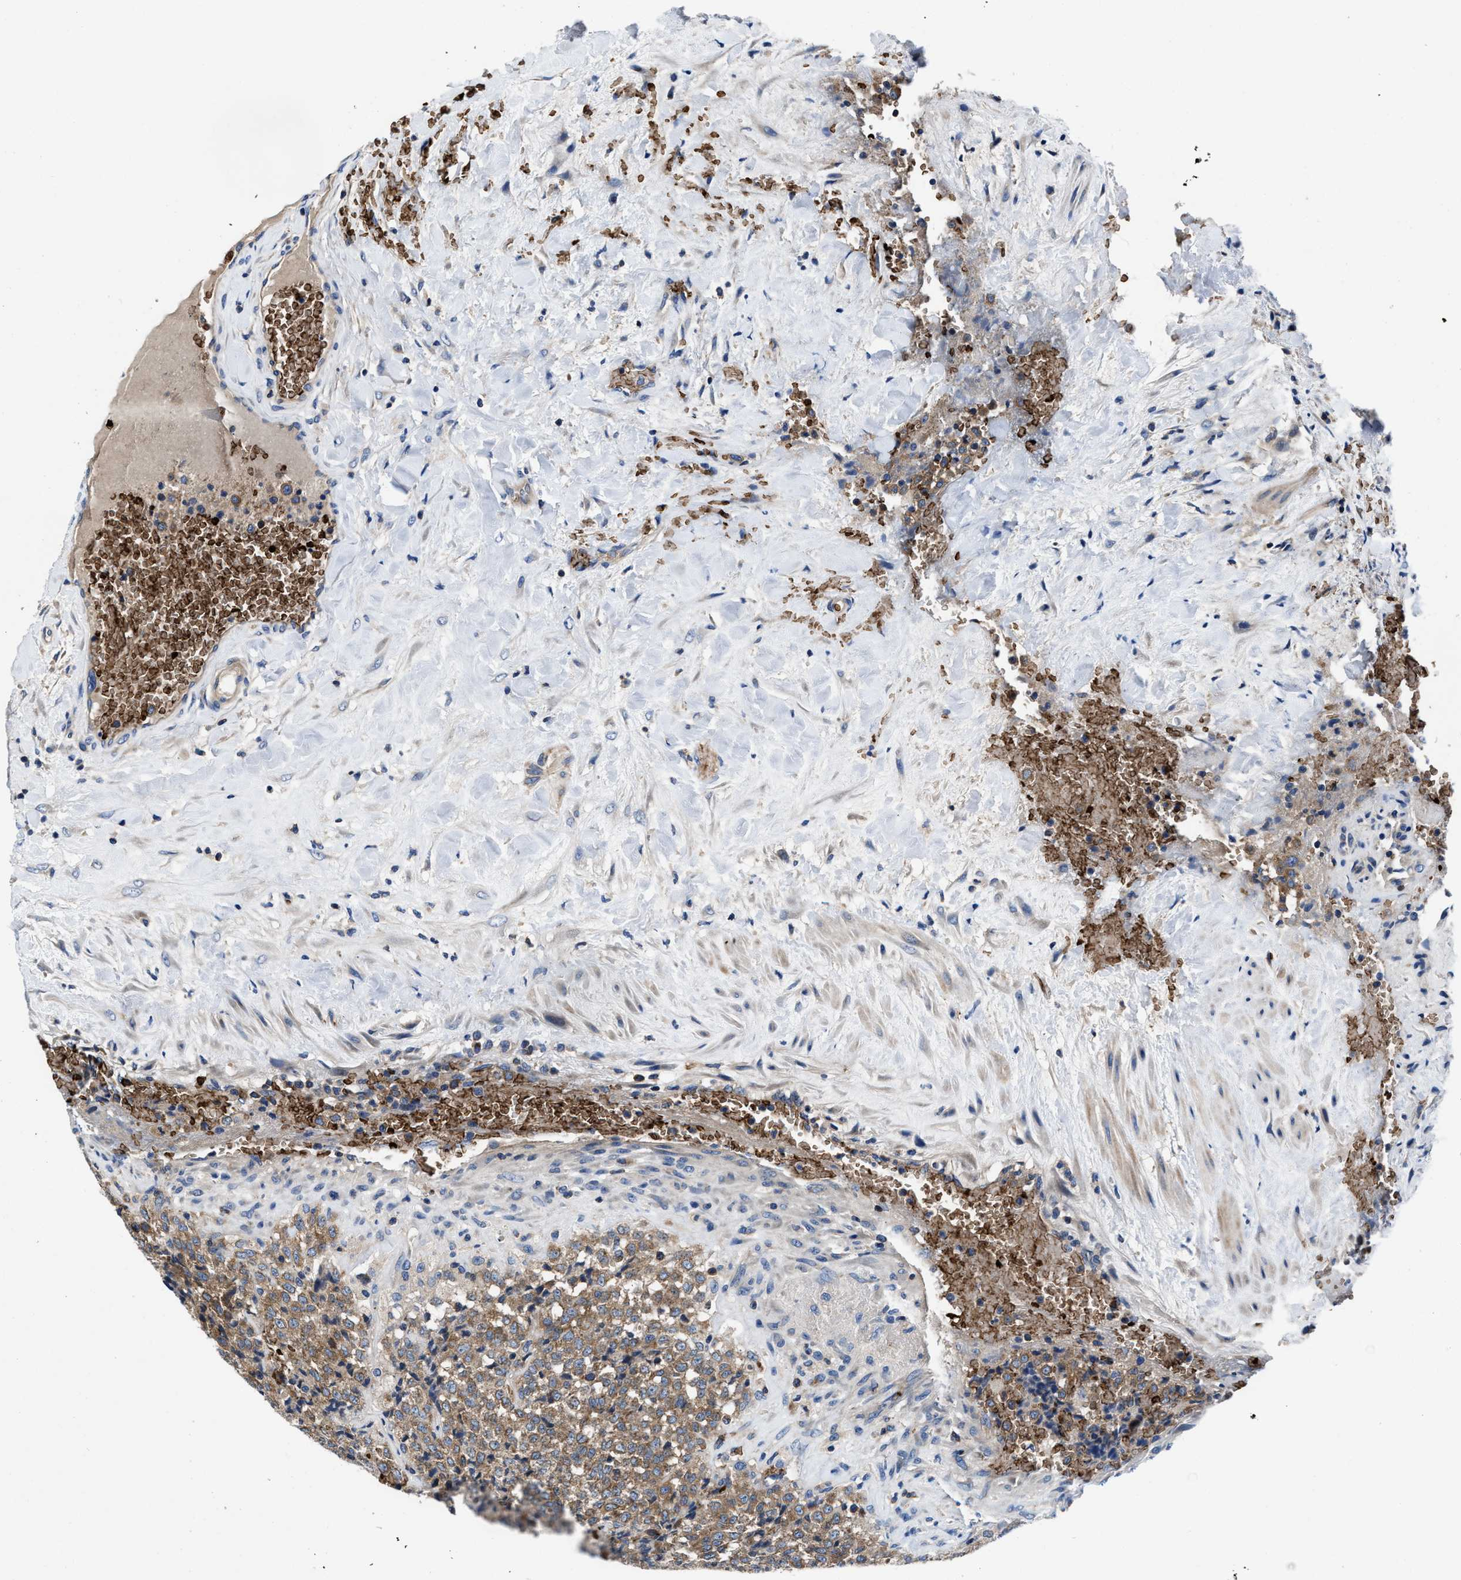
{"staining": {"intensity": "moderate", "quantity": ">75%", "location": "cytoplasmic/membranous"}, "tissue": "testis cancer", "cell_type": "Tumor cells", "image_type": "cancer", "snomed": [{"axis": "morphology", "description": "Seminoma, NOS"}, {"axis": "topography", "description": "Testis"}], "caption": "Tumor cells demonstrate medium levels of moderate cytoplasmic/membranous staining in approximately >75% of cells in human testis cancer. Using DAB (brown) and hematoxylin (blue) stains, captured at high magnification using brightfield microscopy.", "gene": "PHLPP1", "patient": {"sex": "male", "age": 59}}